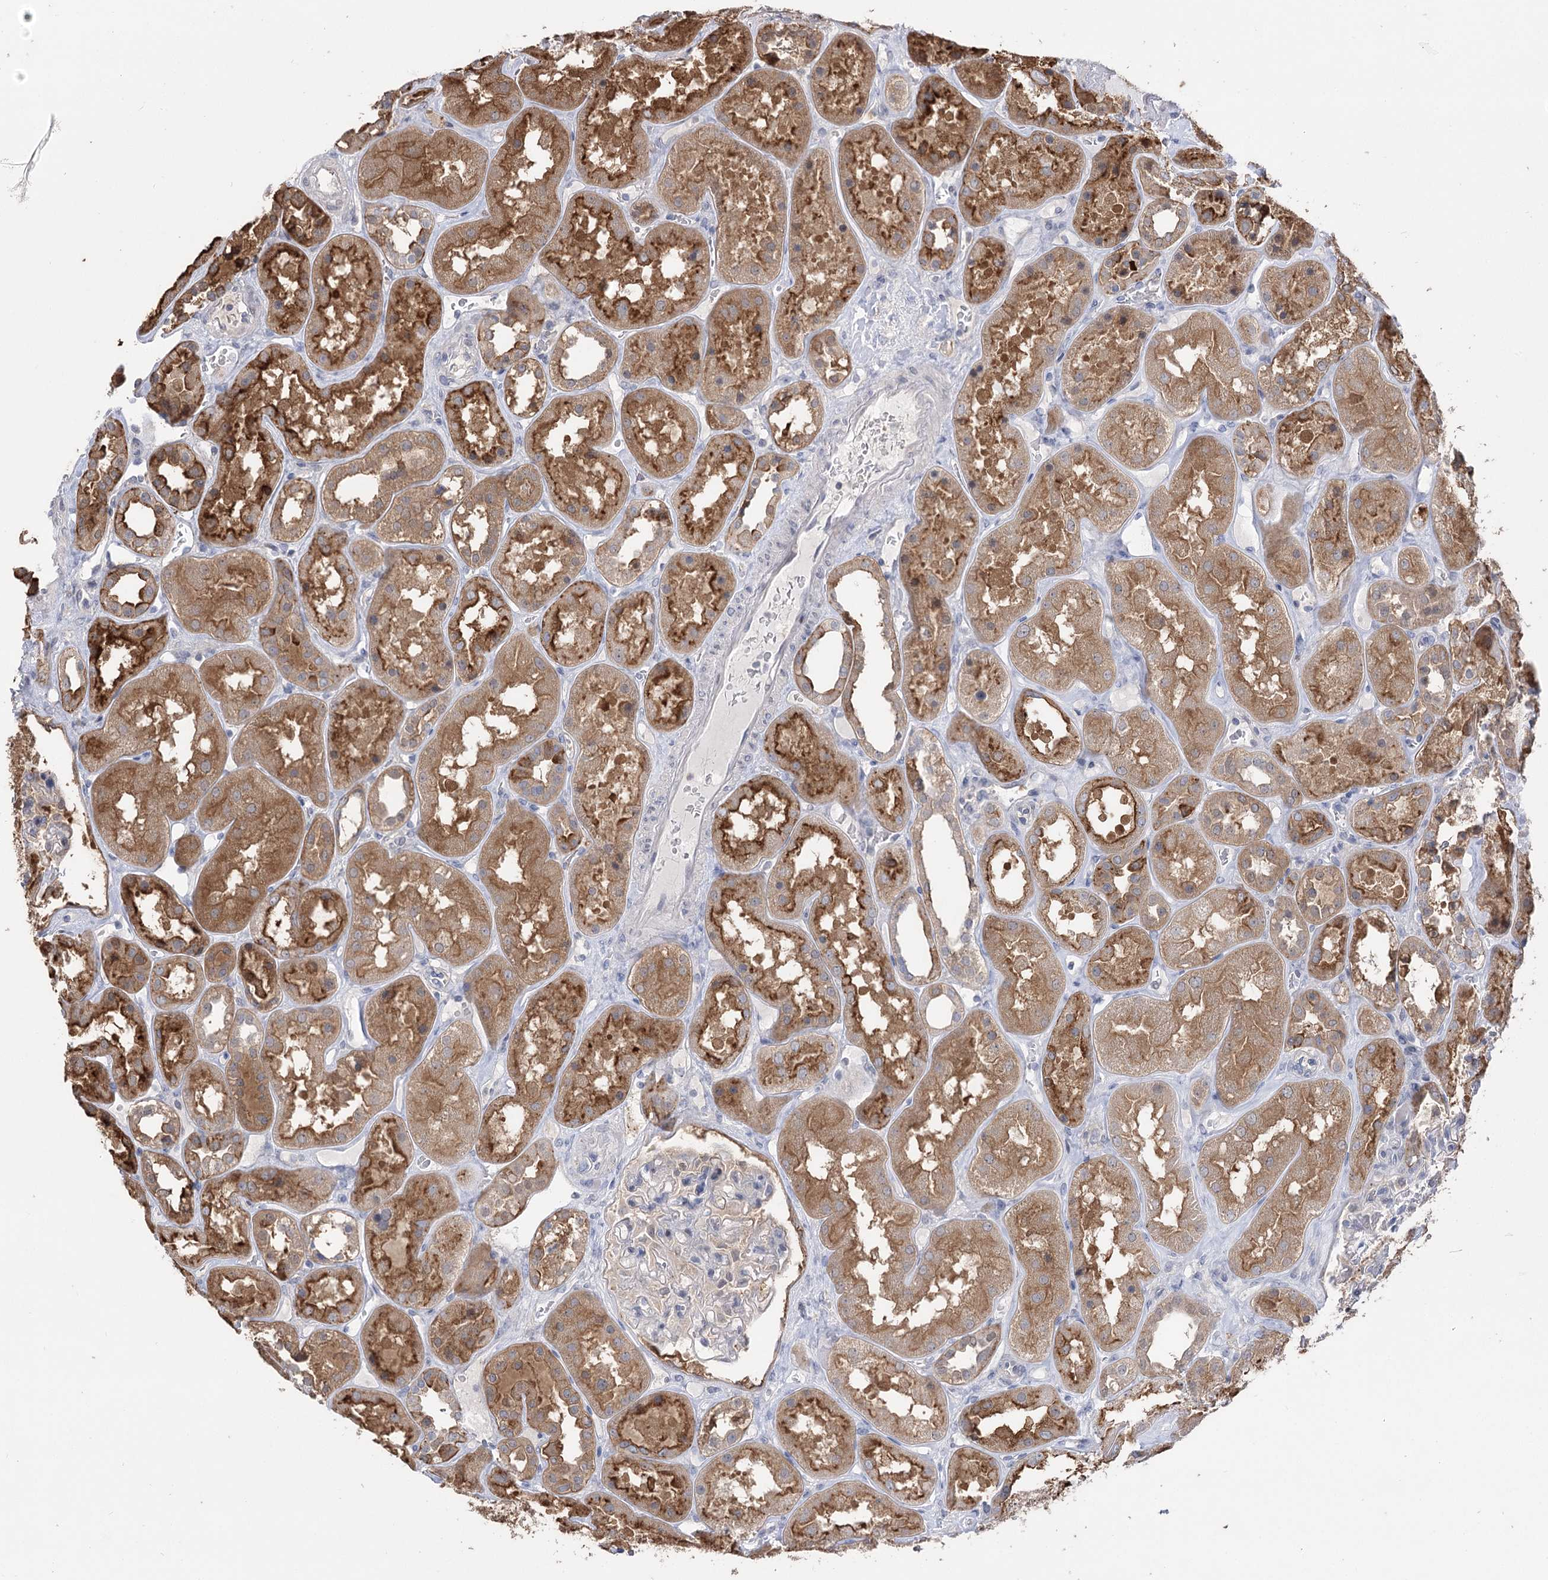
{"staining": {"intensity": "negative", "quantity": "none", "location": "none"}, "tissue": "kidney", "cell_type": "Cells in glomeruli", "image_type": "normal", "snomed": [{"axis": "morphology", "description": "Normal tissue, NOS"}, {"axis": "topography", "description": "Kidney"}], "caption": "DAB (3,3'-diaminobenzidine) immunohistochemical staining of unremarkable human kidney reveals no significant expression in cells in glomeruli. (DAB immunohistochemistry visualized using brightfield microscopy, high magnification).", "gene": "UGP2", "patient": {"sex": "male", "age": 70}}